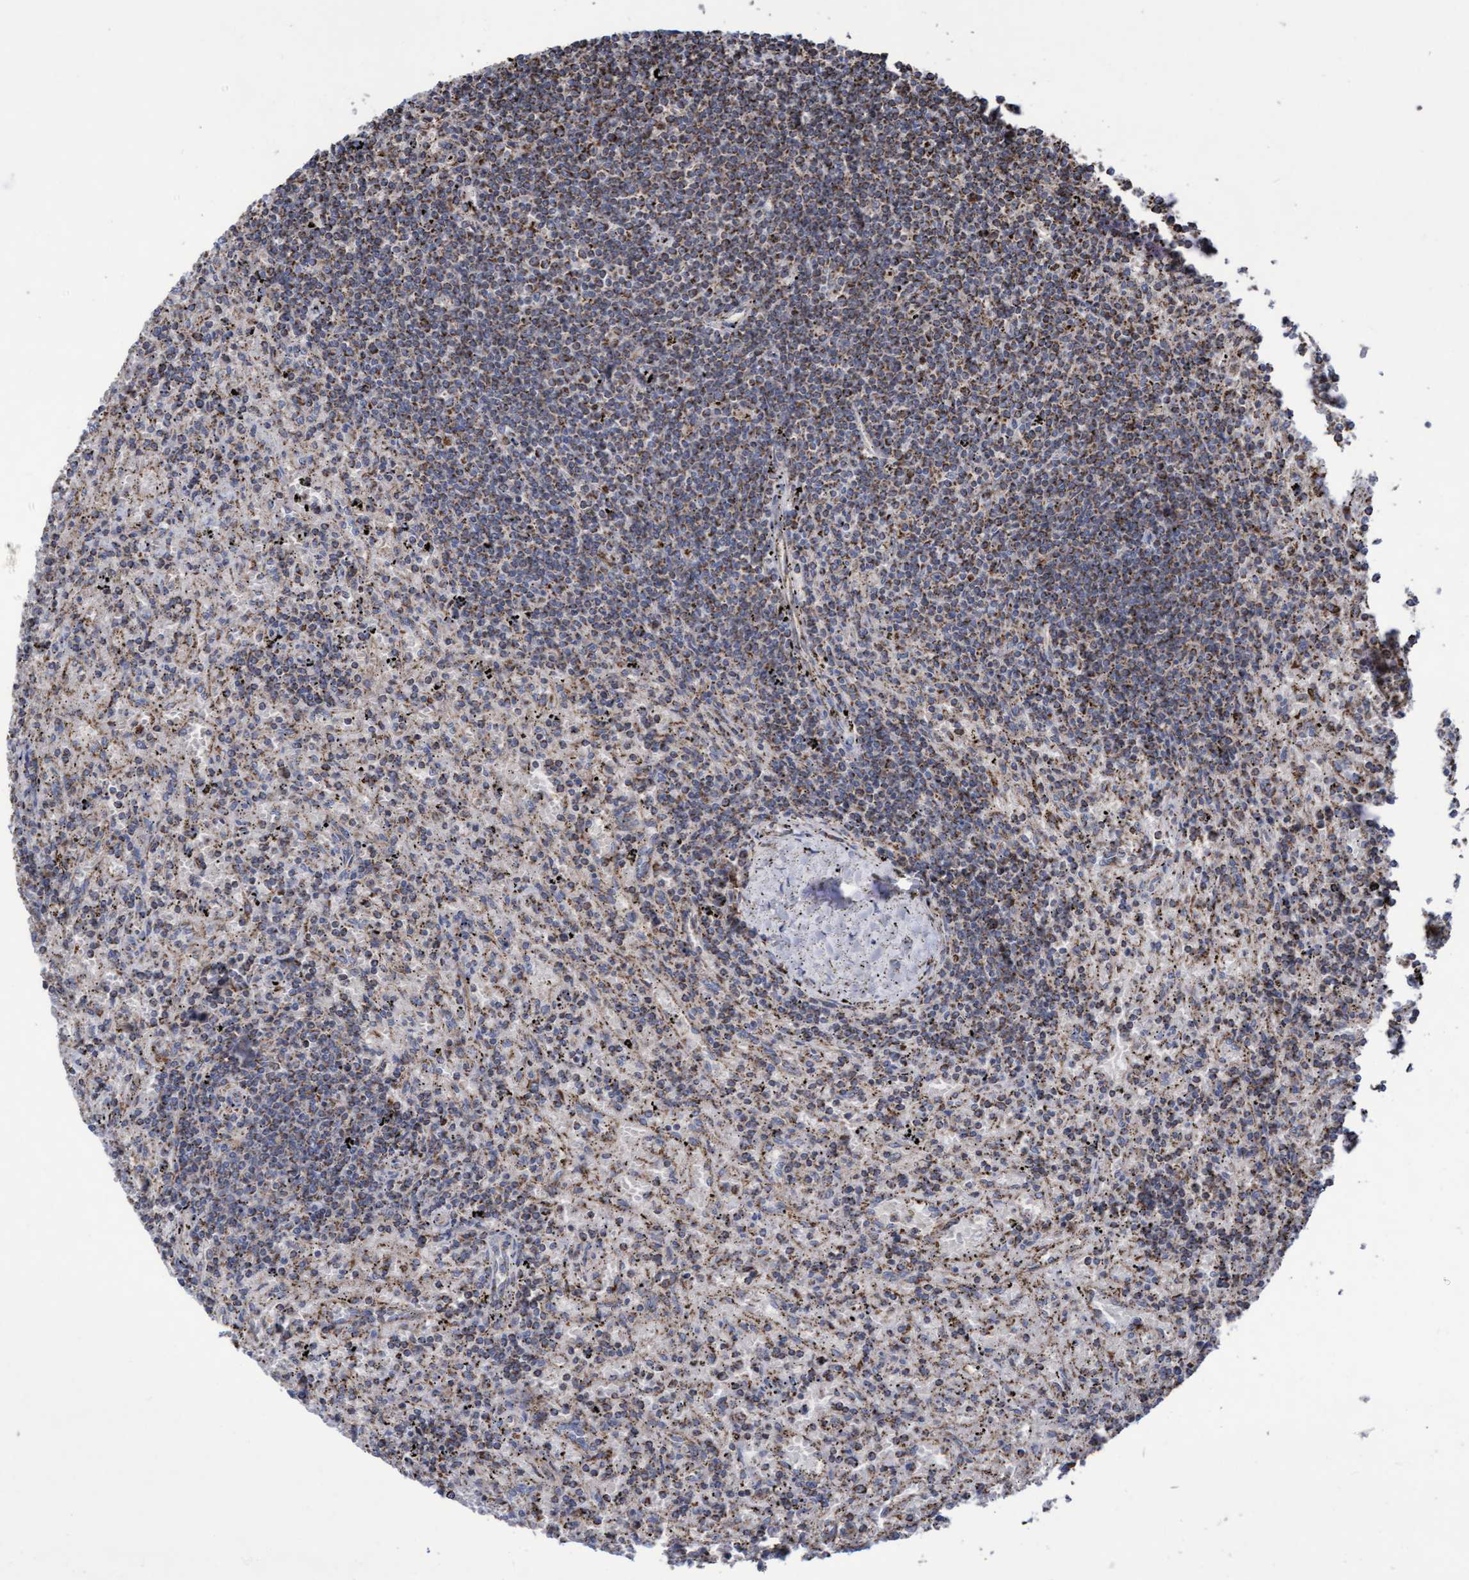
{"staining": {"intensity": "moderate", "quantity": "25%-75%", "location": "cytoplasmic/membranous"}, "tissue": "lymphoma", "cell_type": "Tumor cells", "image_type": "cancer", "snomed": [{"axis": "morphology", "description": "Malignant lymphoma, non-Hodgkin's type, Low grade"}, {"axis": "topography", "description": "Spleen"}], "caption": "Malignant lymphoma, non-Hodgkin's type (low-grade) stained for a protein displays moderate cytoplasmic/membranous positivity in tumor cells. (Stains: DAB in brown, nuclei in blue, Microscopy: brightfield microscopy at high magnification).", "gene": "COBL", "patient": {"sex": "male", "age": 76}}